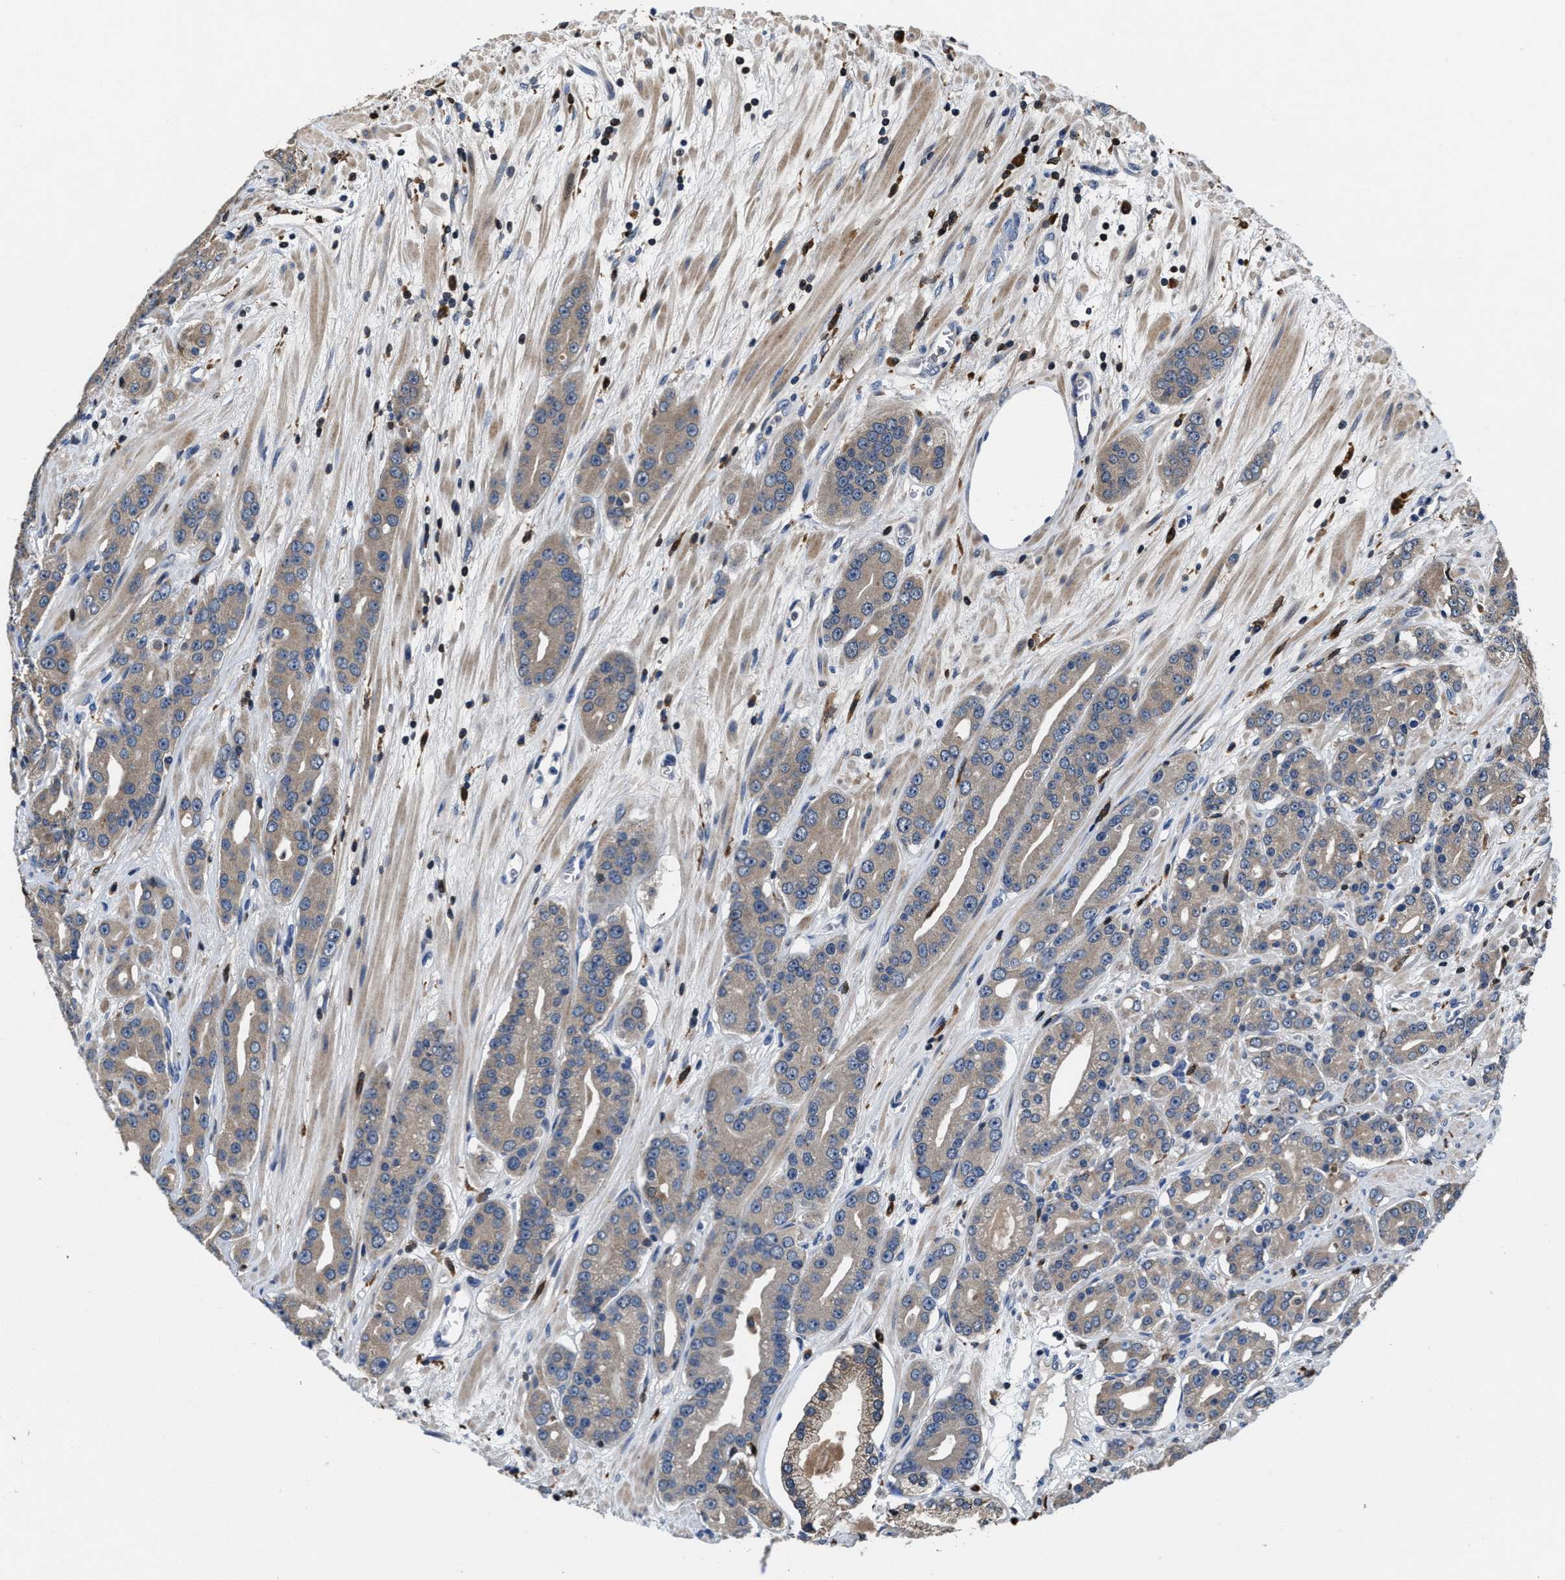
{"staining": {"intensity": "weak", "quantity": ">75%", "location": "cytoplasmic/membranous"}, "tissue": "prostate cancer", "cell_type": "Tumor cells", "image_type": "cancer", "snomed": [{"axis": "morphology", "description": "Adenocarcinoma, High grade"}, {"axis": "topography", "description": "Prostate"}], "caption": "Prostate cancer tissue exhibits weak cytoplasmic/membranous positivity in about >75% of tumor cells", "gene": "RGS10", "patient": {"sex": "male", "age": 71}}